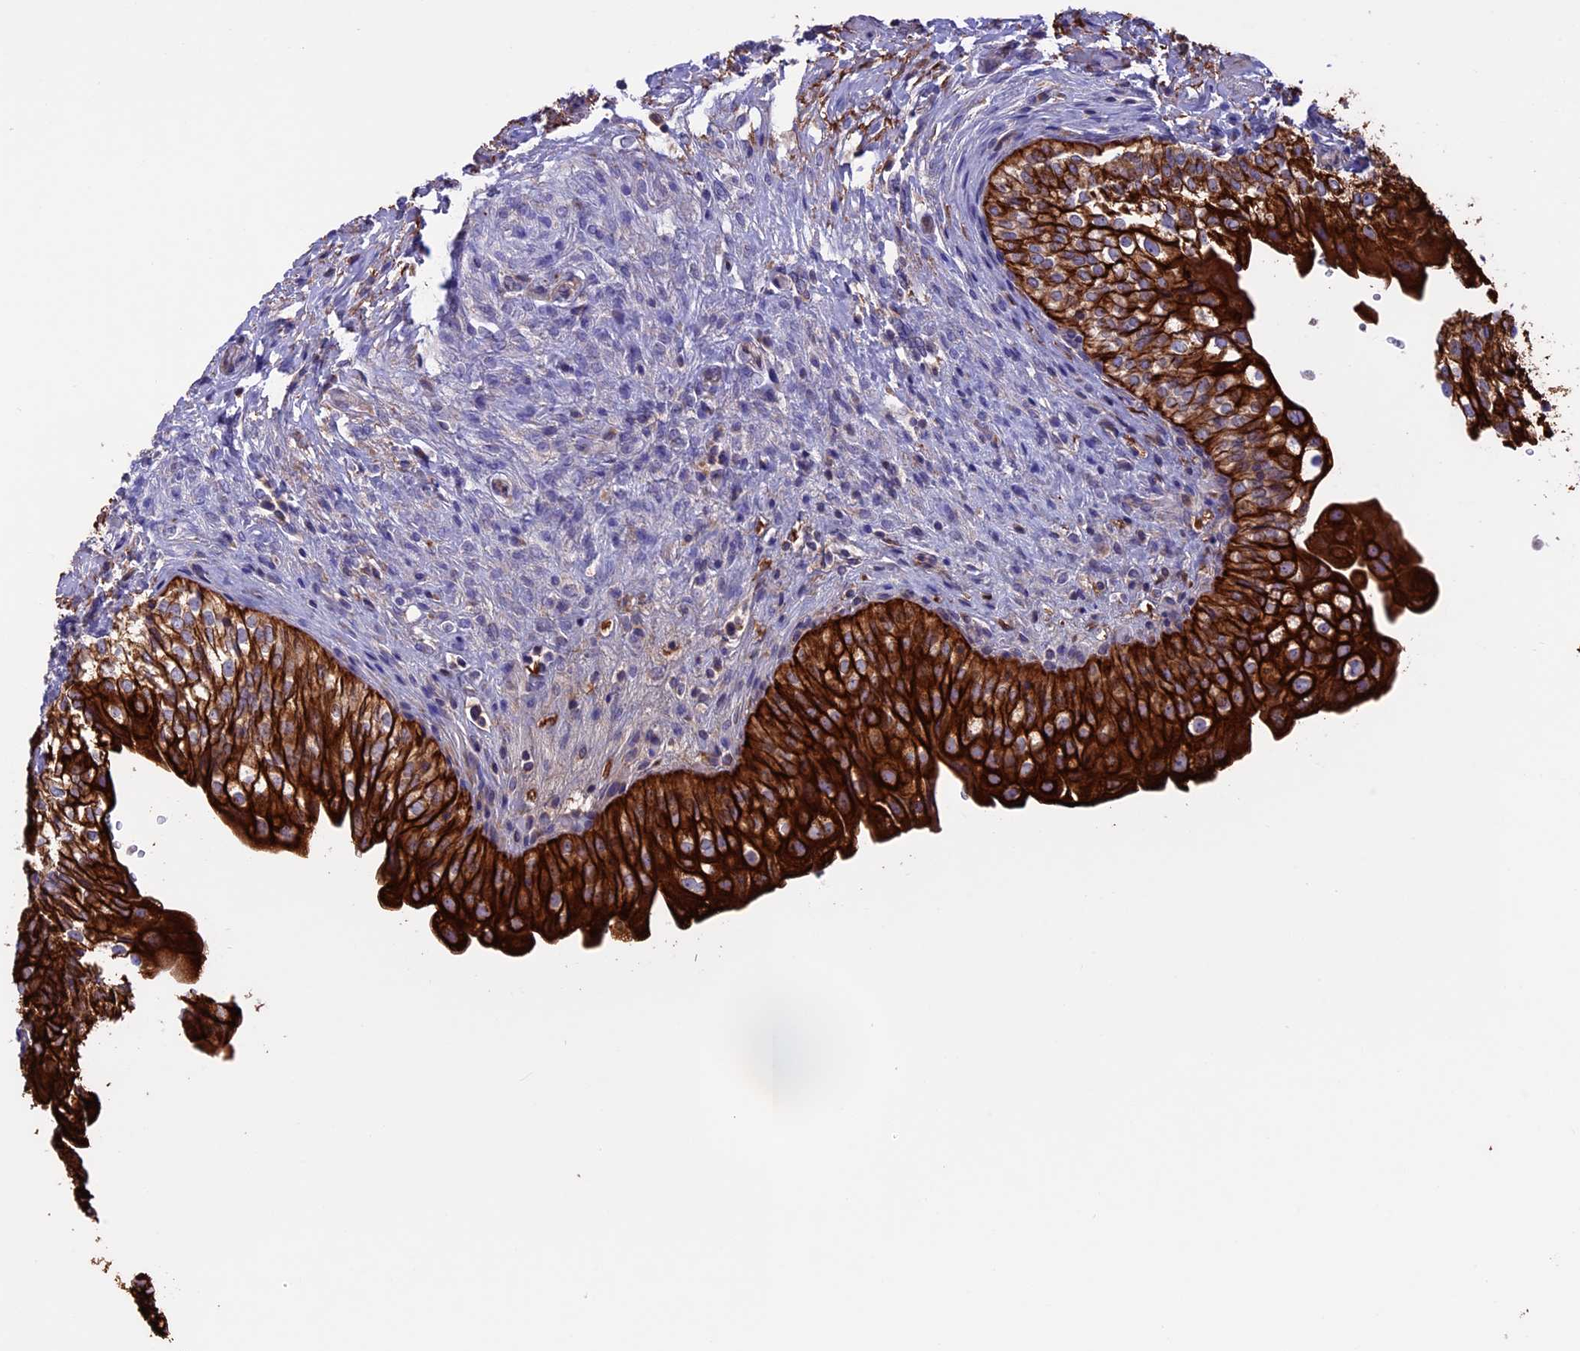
{"staining": {"intensity": "strong", "quantity": ">75%", "location": "cytoplasmic/membranous"}, "tissue": "urinary bladder", "cell_type": "Urothelial cells", "image_type": "normal", "snomed": [{"axis": "morphology", "description": "Normal tissue, NOS"}, {"axis": "topography", "description": "Urinary bladder"}], "caption": "The immunohistochemical stain highlights strong cytoplasmic/membranous expression in urothelial cells of unremarkable urinary bladder. Using DAB (brown) and hematoxylin (blue) stains, captured at high magnification using brightfield microscopy.", "gene": "PTPN9", "patient": {"sex": "male", "age": 55}}